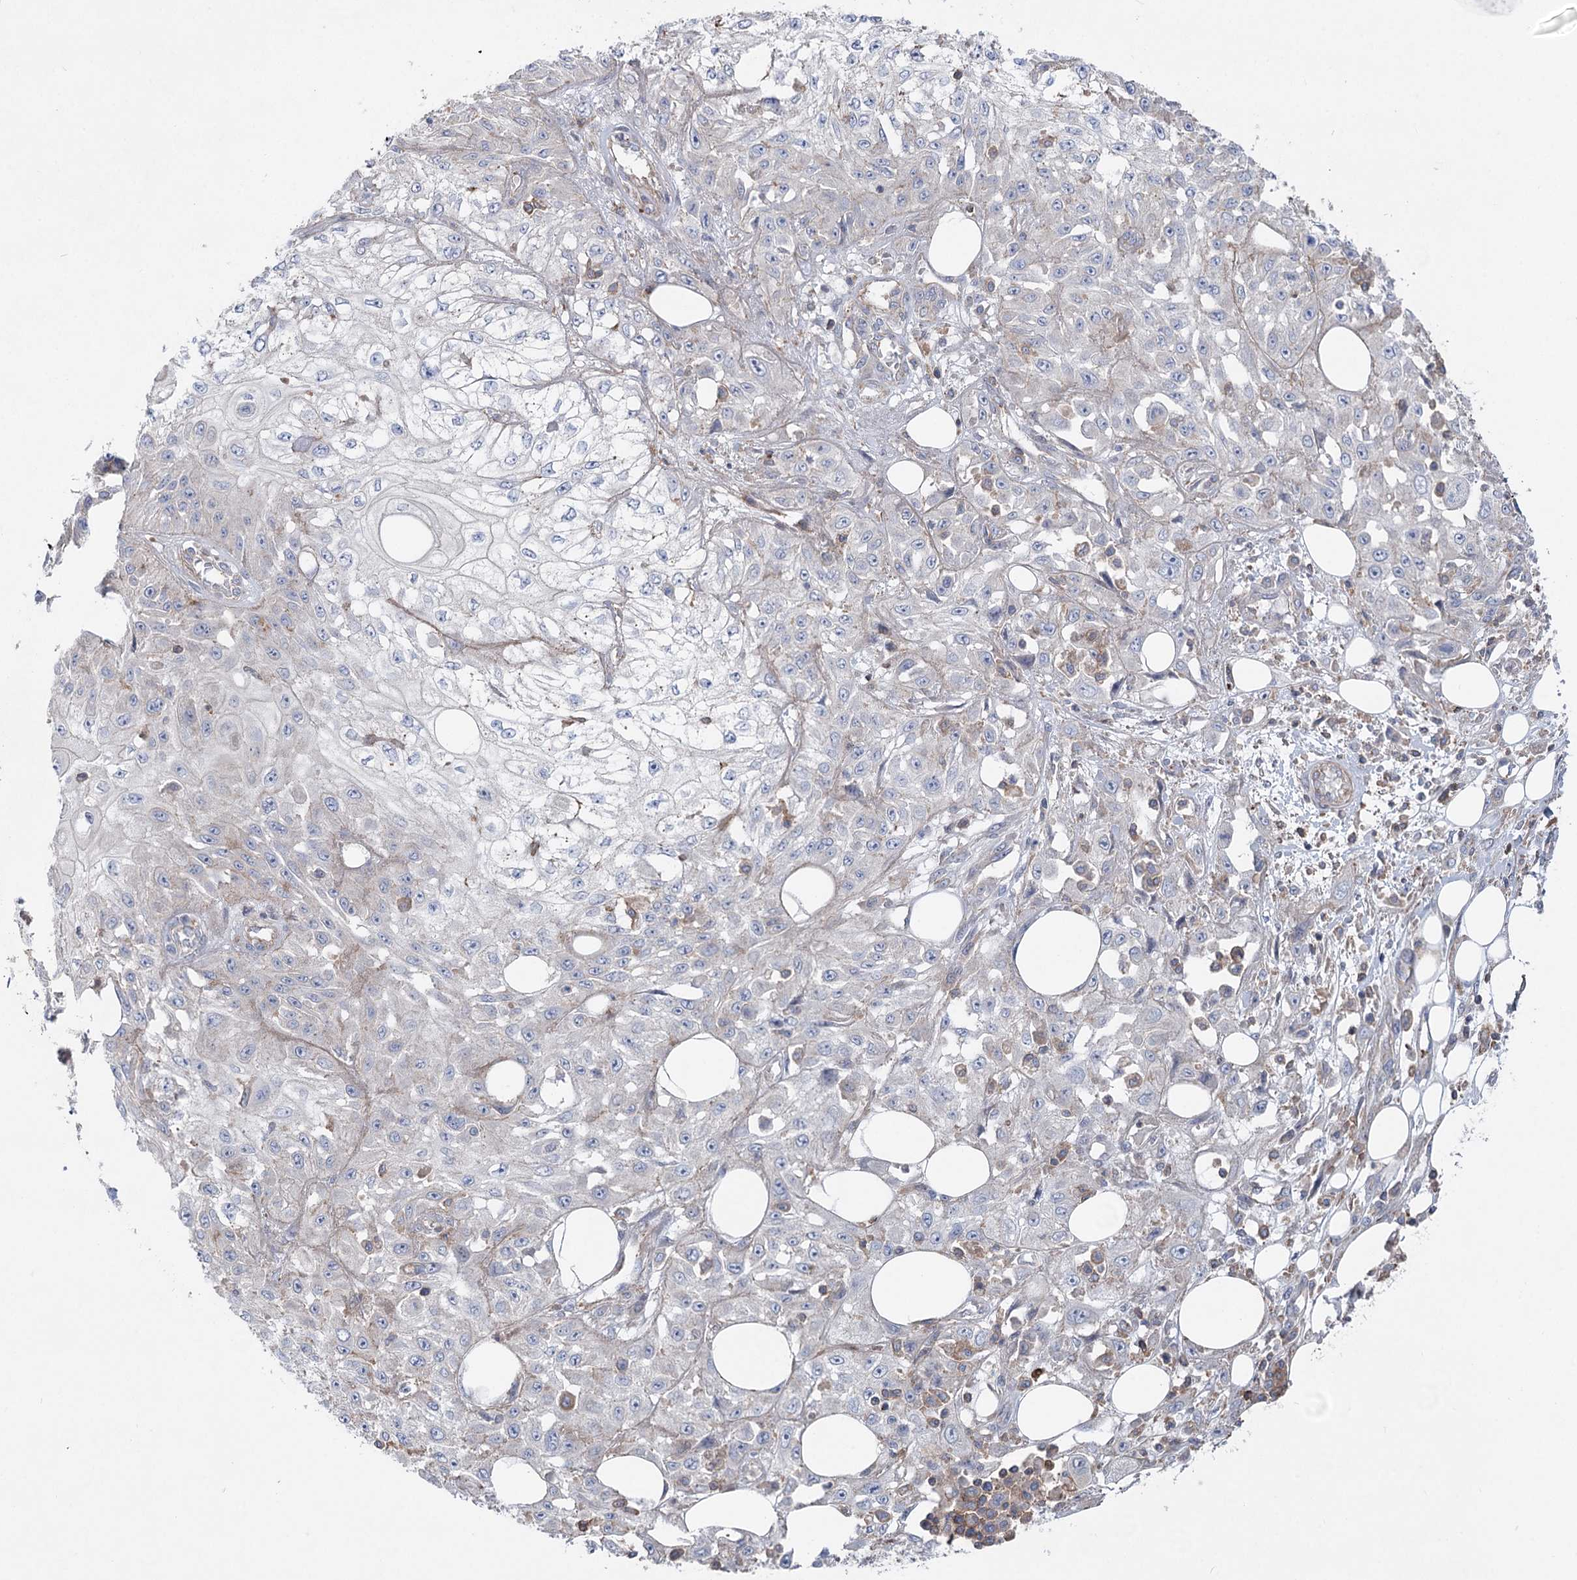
{"staining": {"intensity": "weak", "quantity": "<25%", "location": "cytoplasmic/membranous"}, "tissue": "skin cancer", "cell_type": "Tumor cells", "image_type": "cancer", "snomed": [{"axis": "morphology", "description": "Squamous cell carcinoma, NOS"}, {"axis": "morphology", "description": "Squamous cell carcinoma, metastatic, NOS"}, {"axis": "topography", "description": "Skin"}, {"axis": "topography", "description": "Lymph node"}], "caption": "There is no significant positivity in tumor cells of skin cancer (metastatic squamous cell carcinoma).", "gene": "LARP1B", "patient": {"sex": "male", "age": 75}}